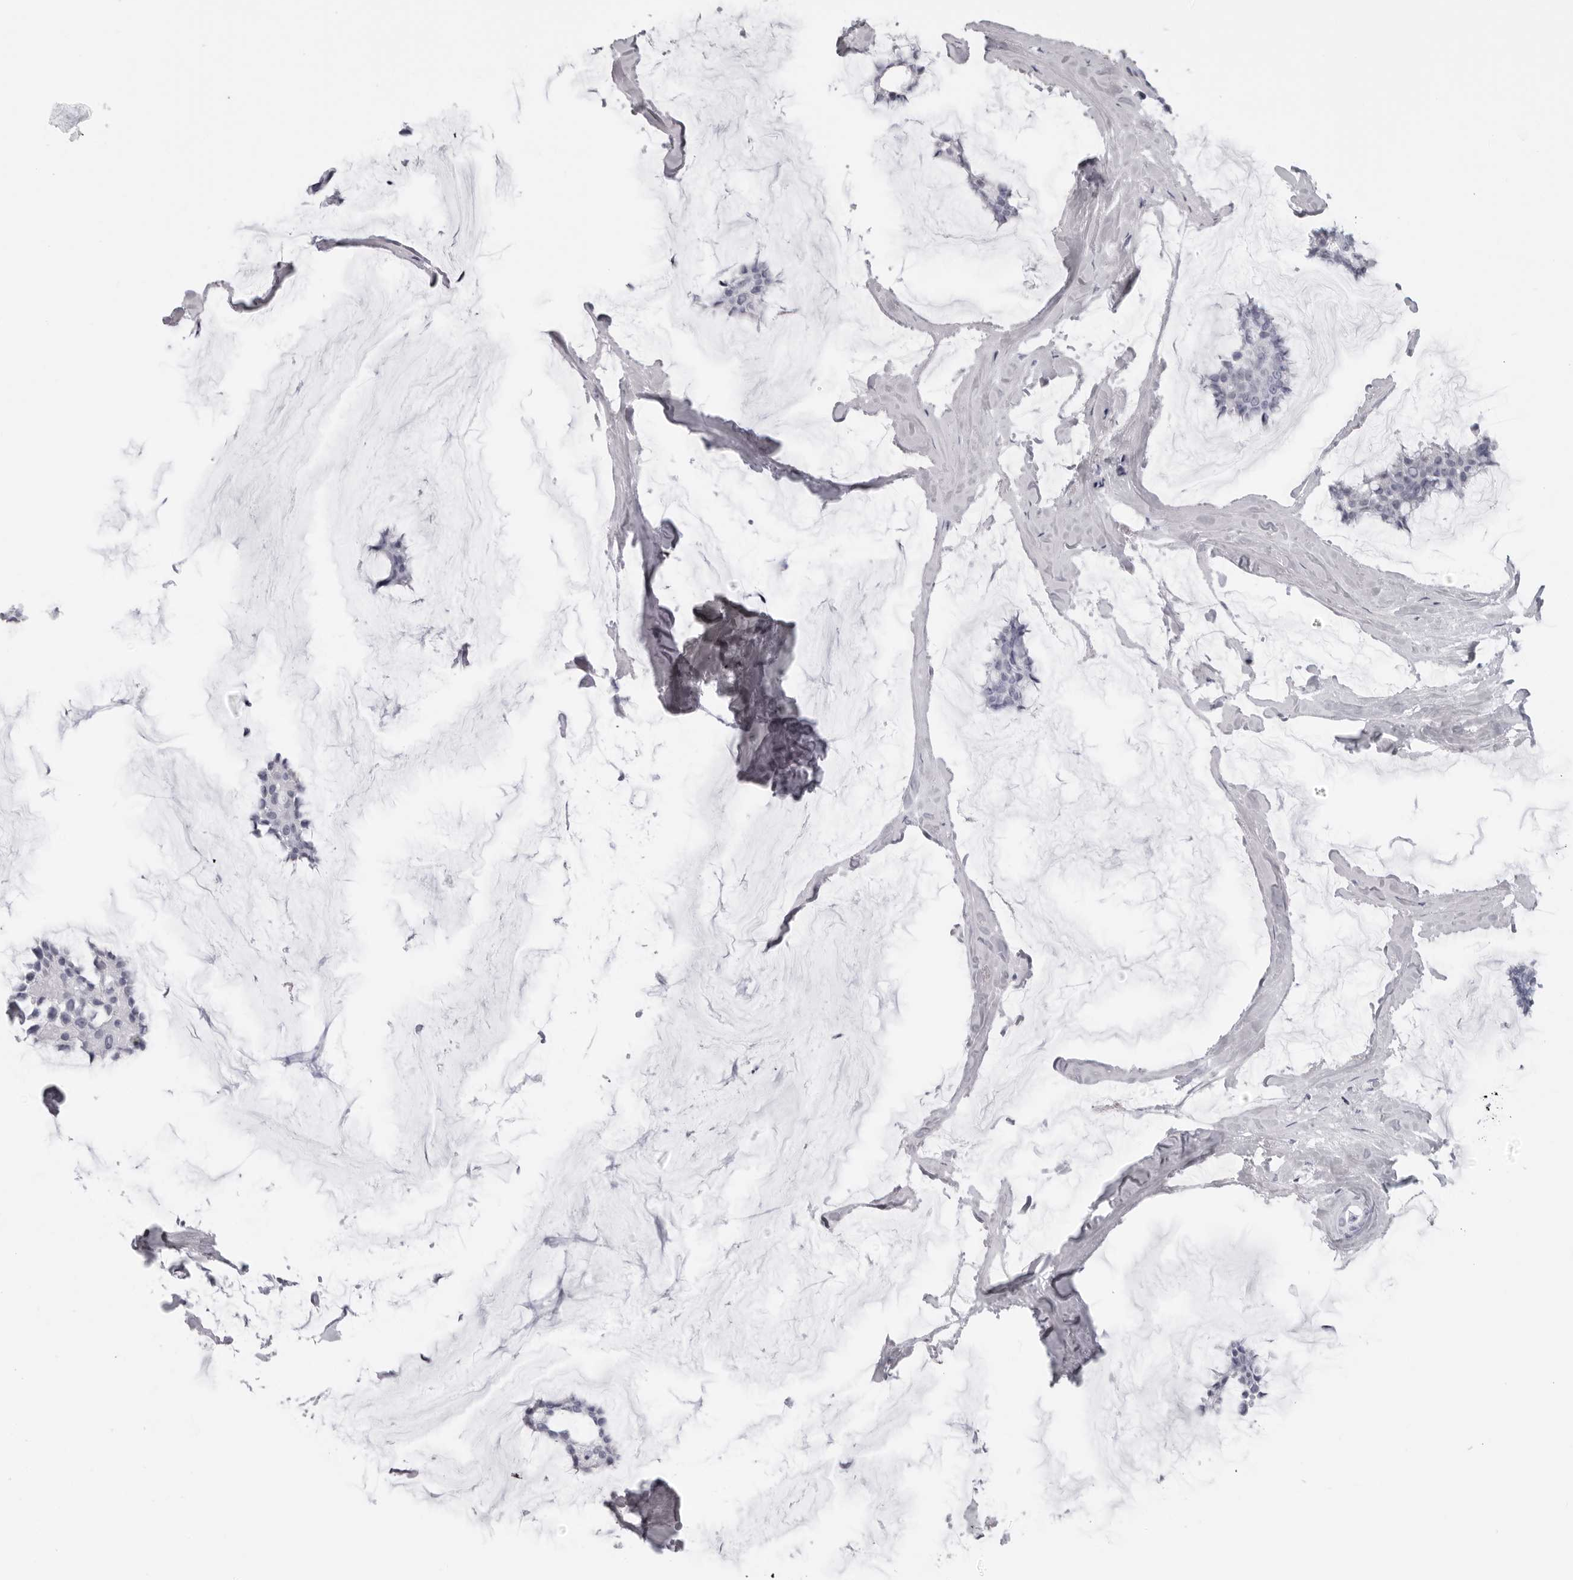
{"staining": {"intensity": "negative", "quantity": "none", "location": "none"}, "tissue": "breast cancer", "cell_type": "Tumor cells", "image_type": "cancer", "snomed": [{"axis": "morphology", "description": "Duct carcinoma"}, {"axis": "topography", "description": "Breast"}], "caption": "Human breast cancer stained for a protein using immunohistochemistry (IHC) exhibits no positivity in tumor cells.", "gene": "DNALI1", "patient": {"sex": "female", "age": 93}}